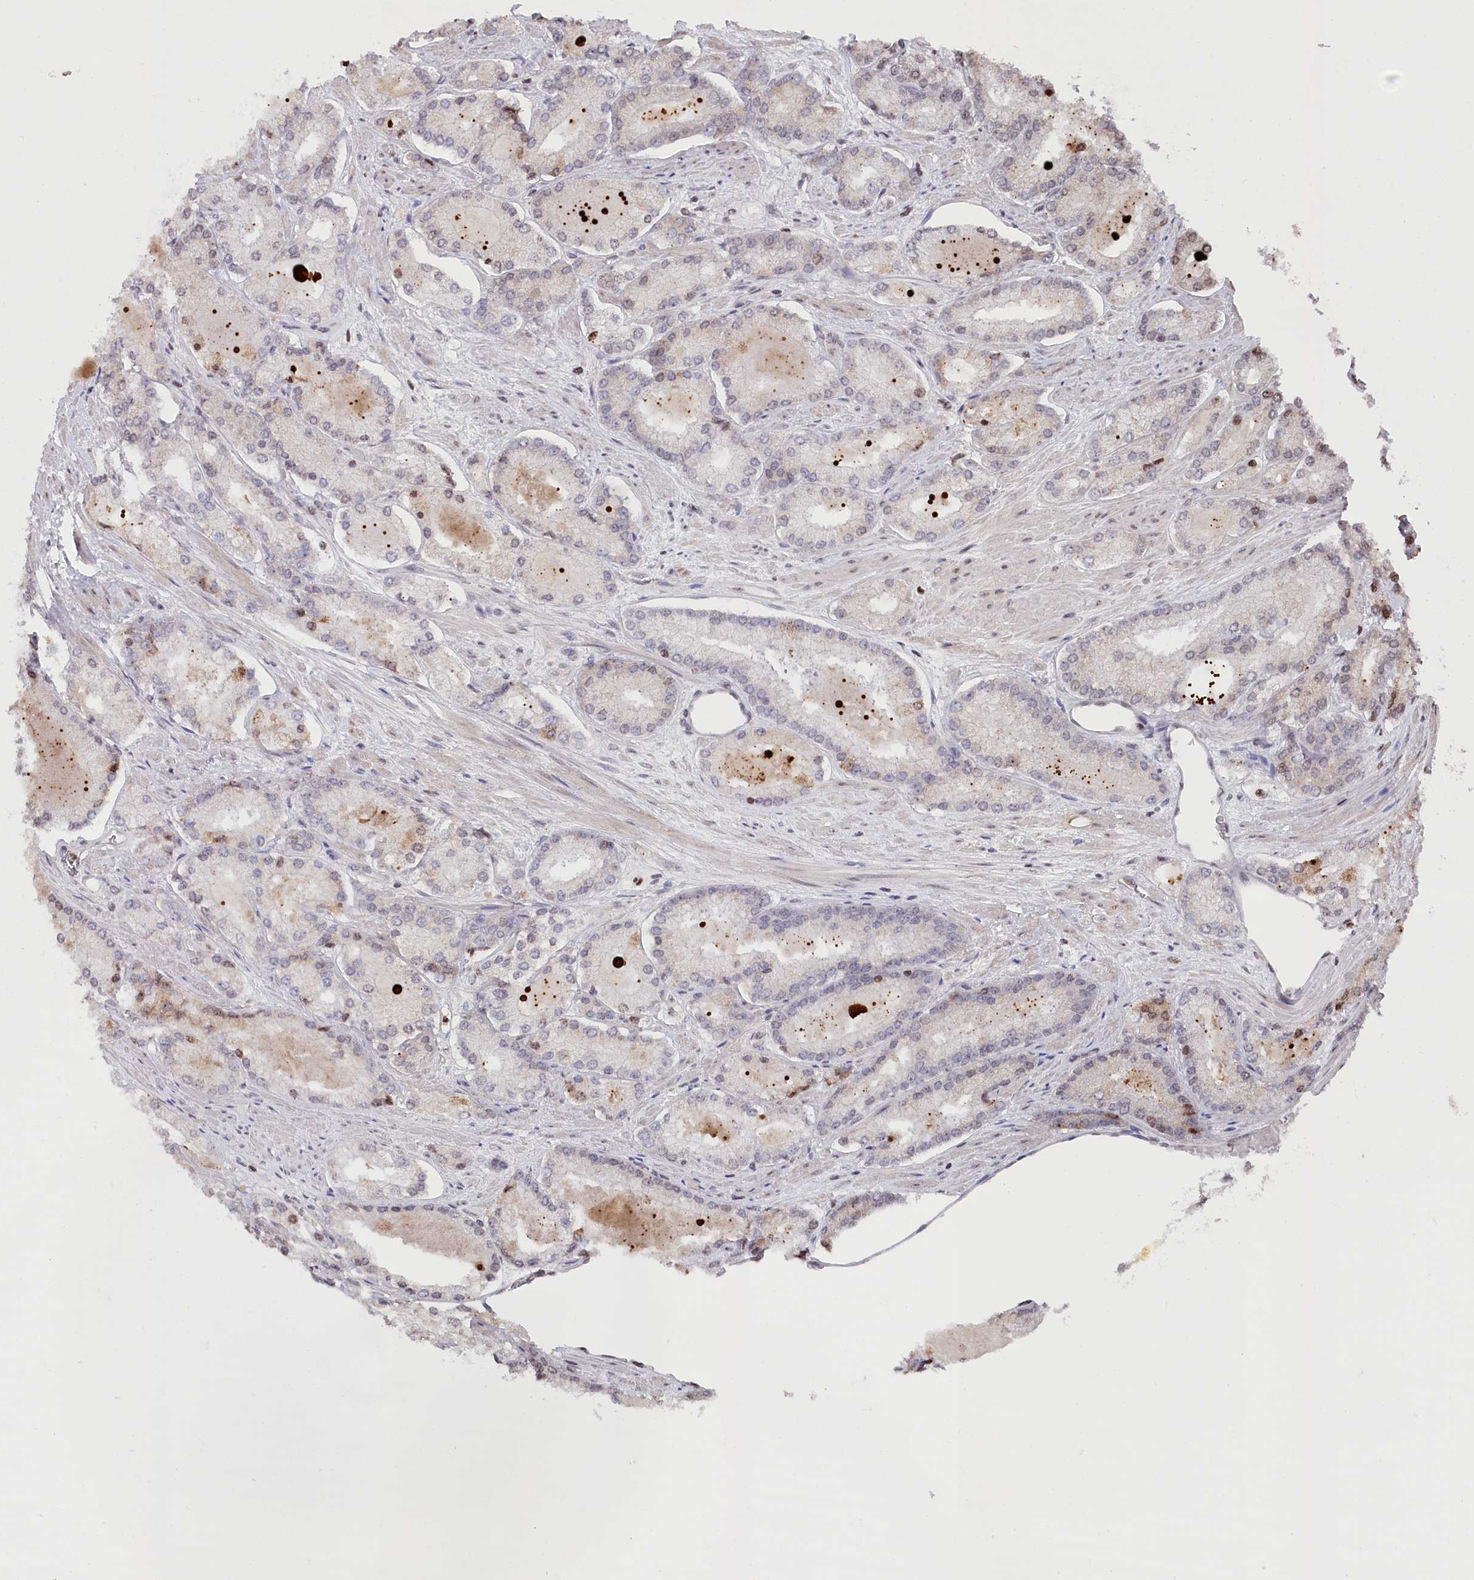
{"staining": {"intensity": "moderate", "quantity": "<25%", "location": "cytoplasmic/membranous,nuclear"}, "tissue": "prostate cancer", "cell_type": "Tumor cells", "image_type": "cancer", "snomed": [{"axis": "morphology", "description": "Adenocarcinoma, Low grade"}, {"axis": "topography", "description": "Prostate"}], "caption": "IHC photomicrograph of neoplastic tissue: adenocarcinoma (low-grade) (prostate) stained using IHC shows low levels of moderate protein expression localized specifically in the cytoplasmic/membranous and nuclear of tumor cells, appearing as a cytoplasmic/membranous and nuclear brown color.", "gene": "CCSER2", "patient": {"sex": "male", "age": 74}}